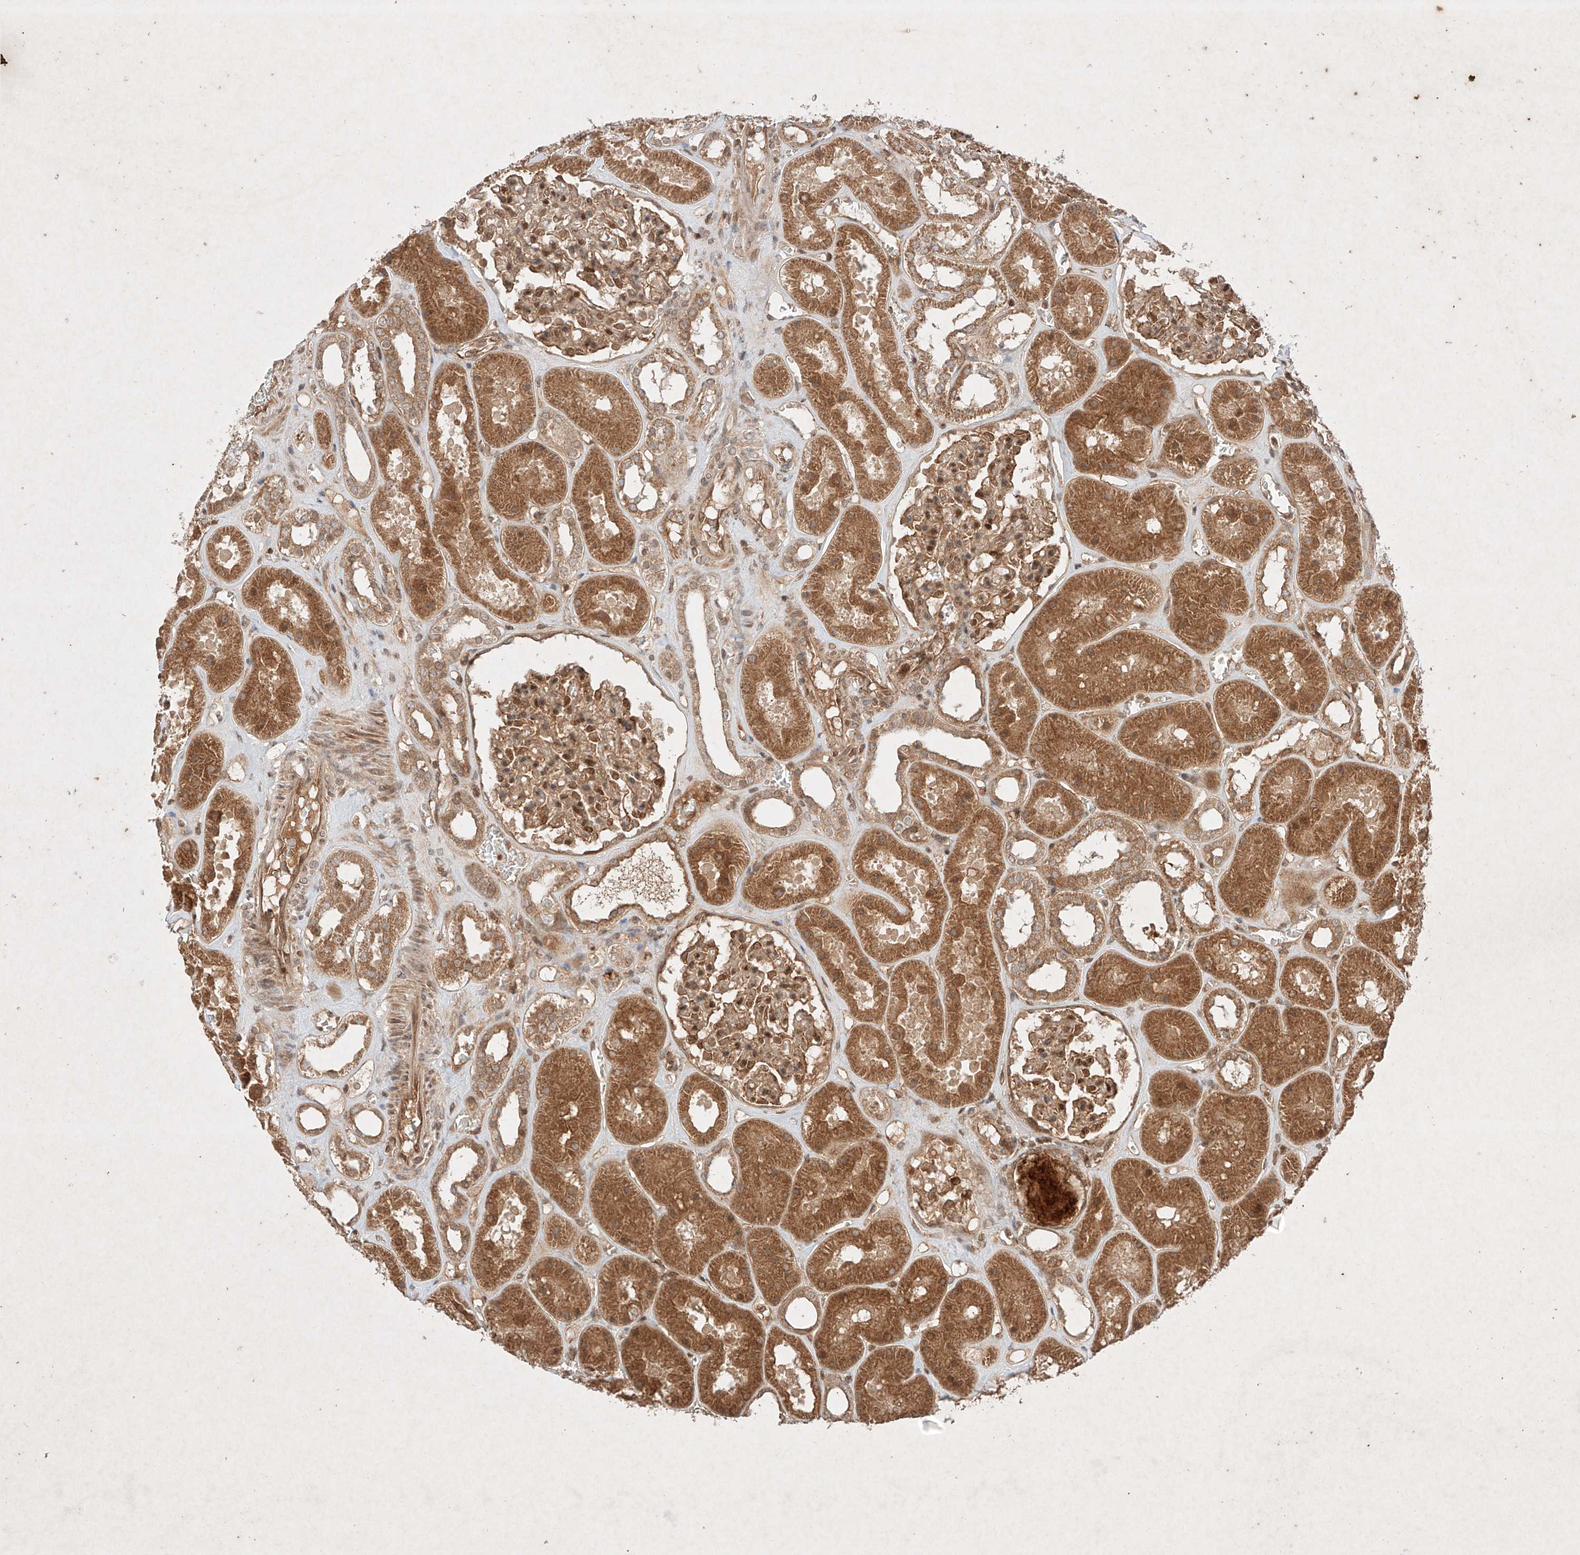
{"staining": {"intensity": "moderate", "quantity": ">75%", "location": "cytoplasmic/membranous,nuclear"}, "tissue": "kidney", "cell_type": "Cells in glomeruli", "image_type": "normal", "snomed": [{"axis": "morphology", "description": "Normal tissue, NOS"}, {"axis": "topography", "description": "Kidney"}], "caption": "Cells in glomeruli show medium levels of moderate cytoplasmic/membranous,nuclear expression in about >75% of cells in normal kidney. The protein is stained brown, and the nuclei are stained in blue (DAB (3,3'-diaminobenzidine) IHC with brightfield microscopy, high magnification).", "gene": "RNF31", "patient": {"sex": "female", "age": 41}}